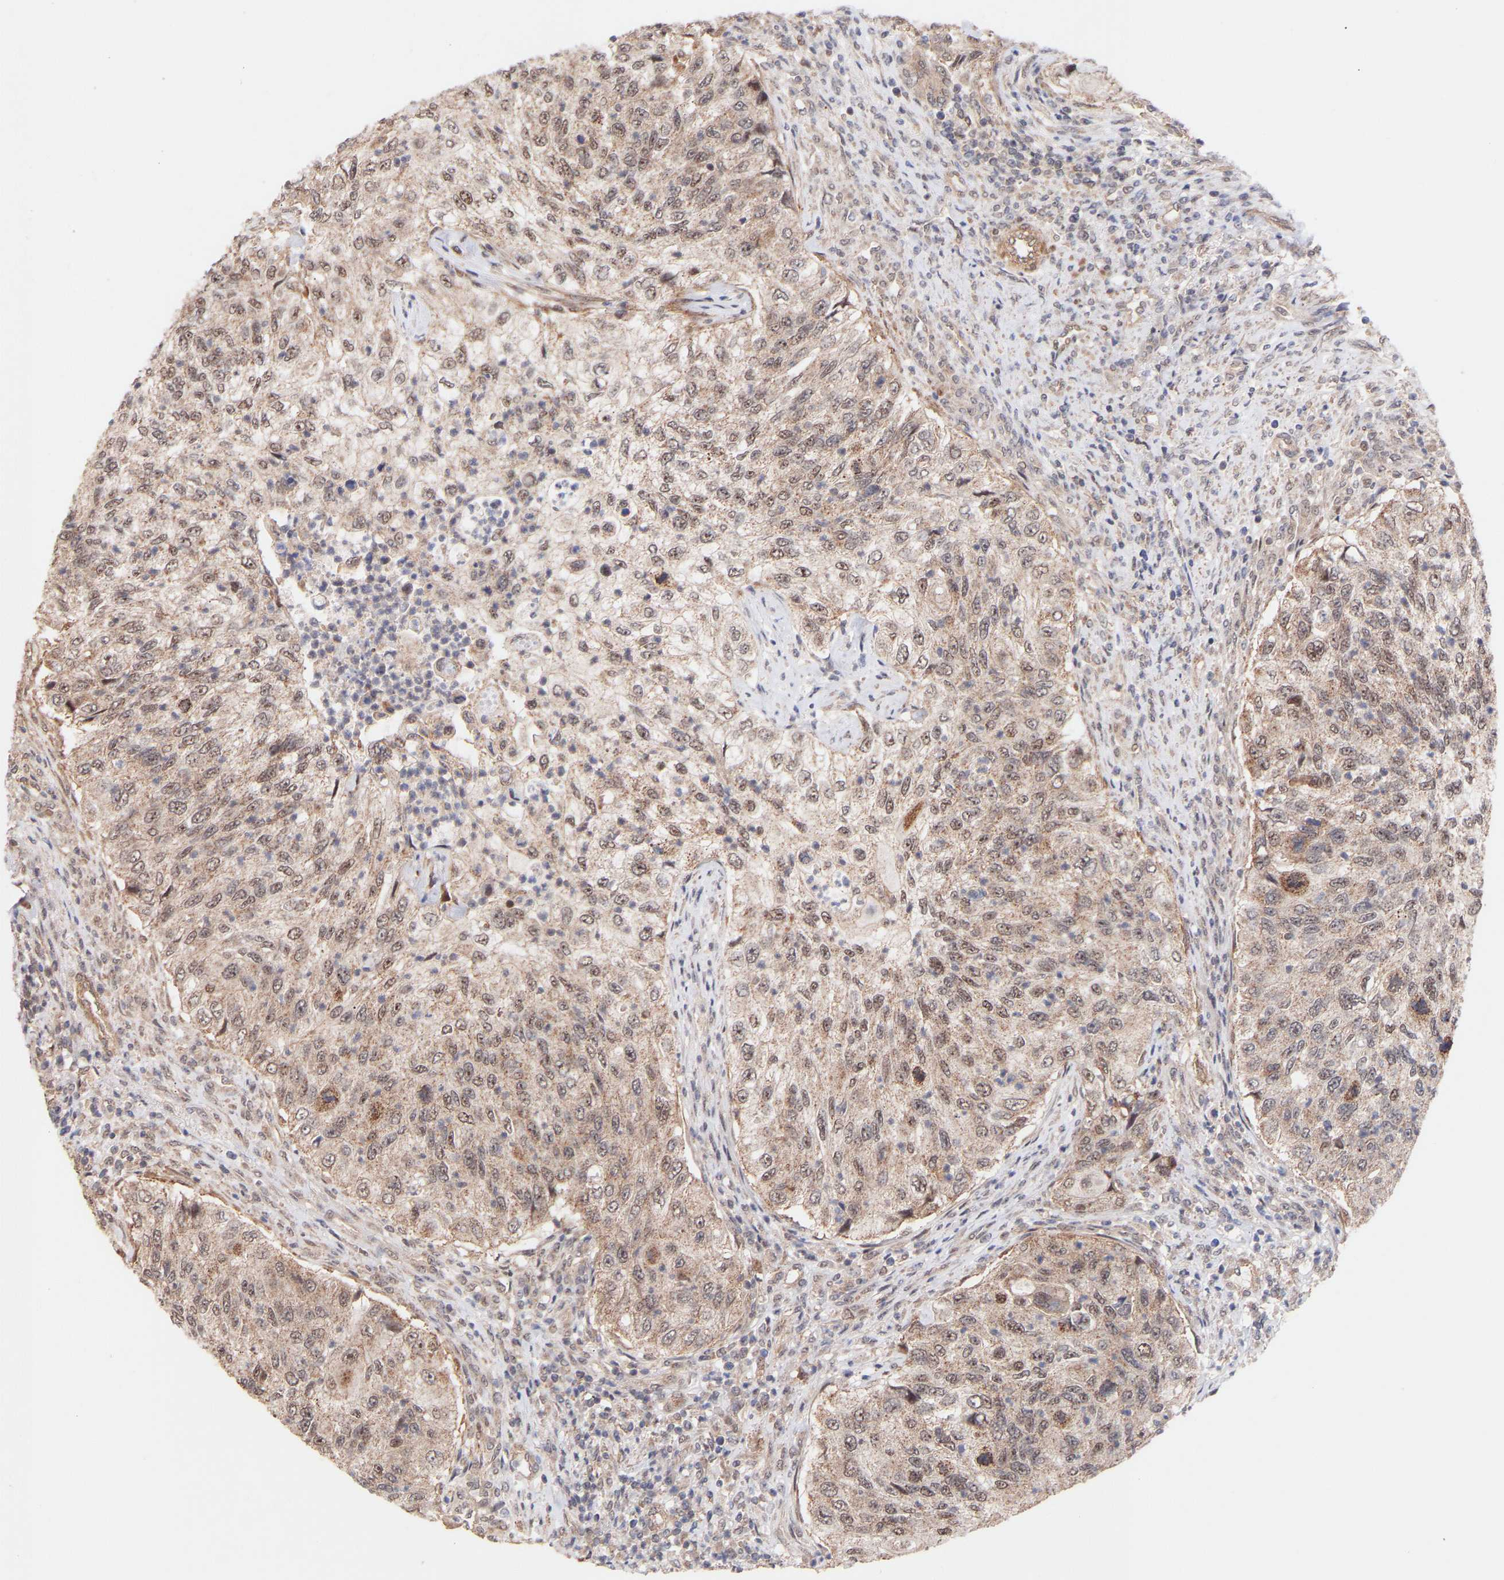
{"staining": {"intensity": "moderate", "quantity": ">75%", "location": "nuclear"}, "tissue": "urothelial cancer", "cell_type": "Tumor cells", "image_type": "cancer", "snomed": [{"axis": "morphology", "description": "Urothelial carcinoma, High grade"}, {"axis": "topography", "description": "Urinary bladder"}], "caption": "Human urothelial cancer stained with a protein marker exhibits moderate staining in tumor cells.", "gene": "PDLIM5", "patient": {"sex": "female", "age": 60}}